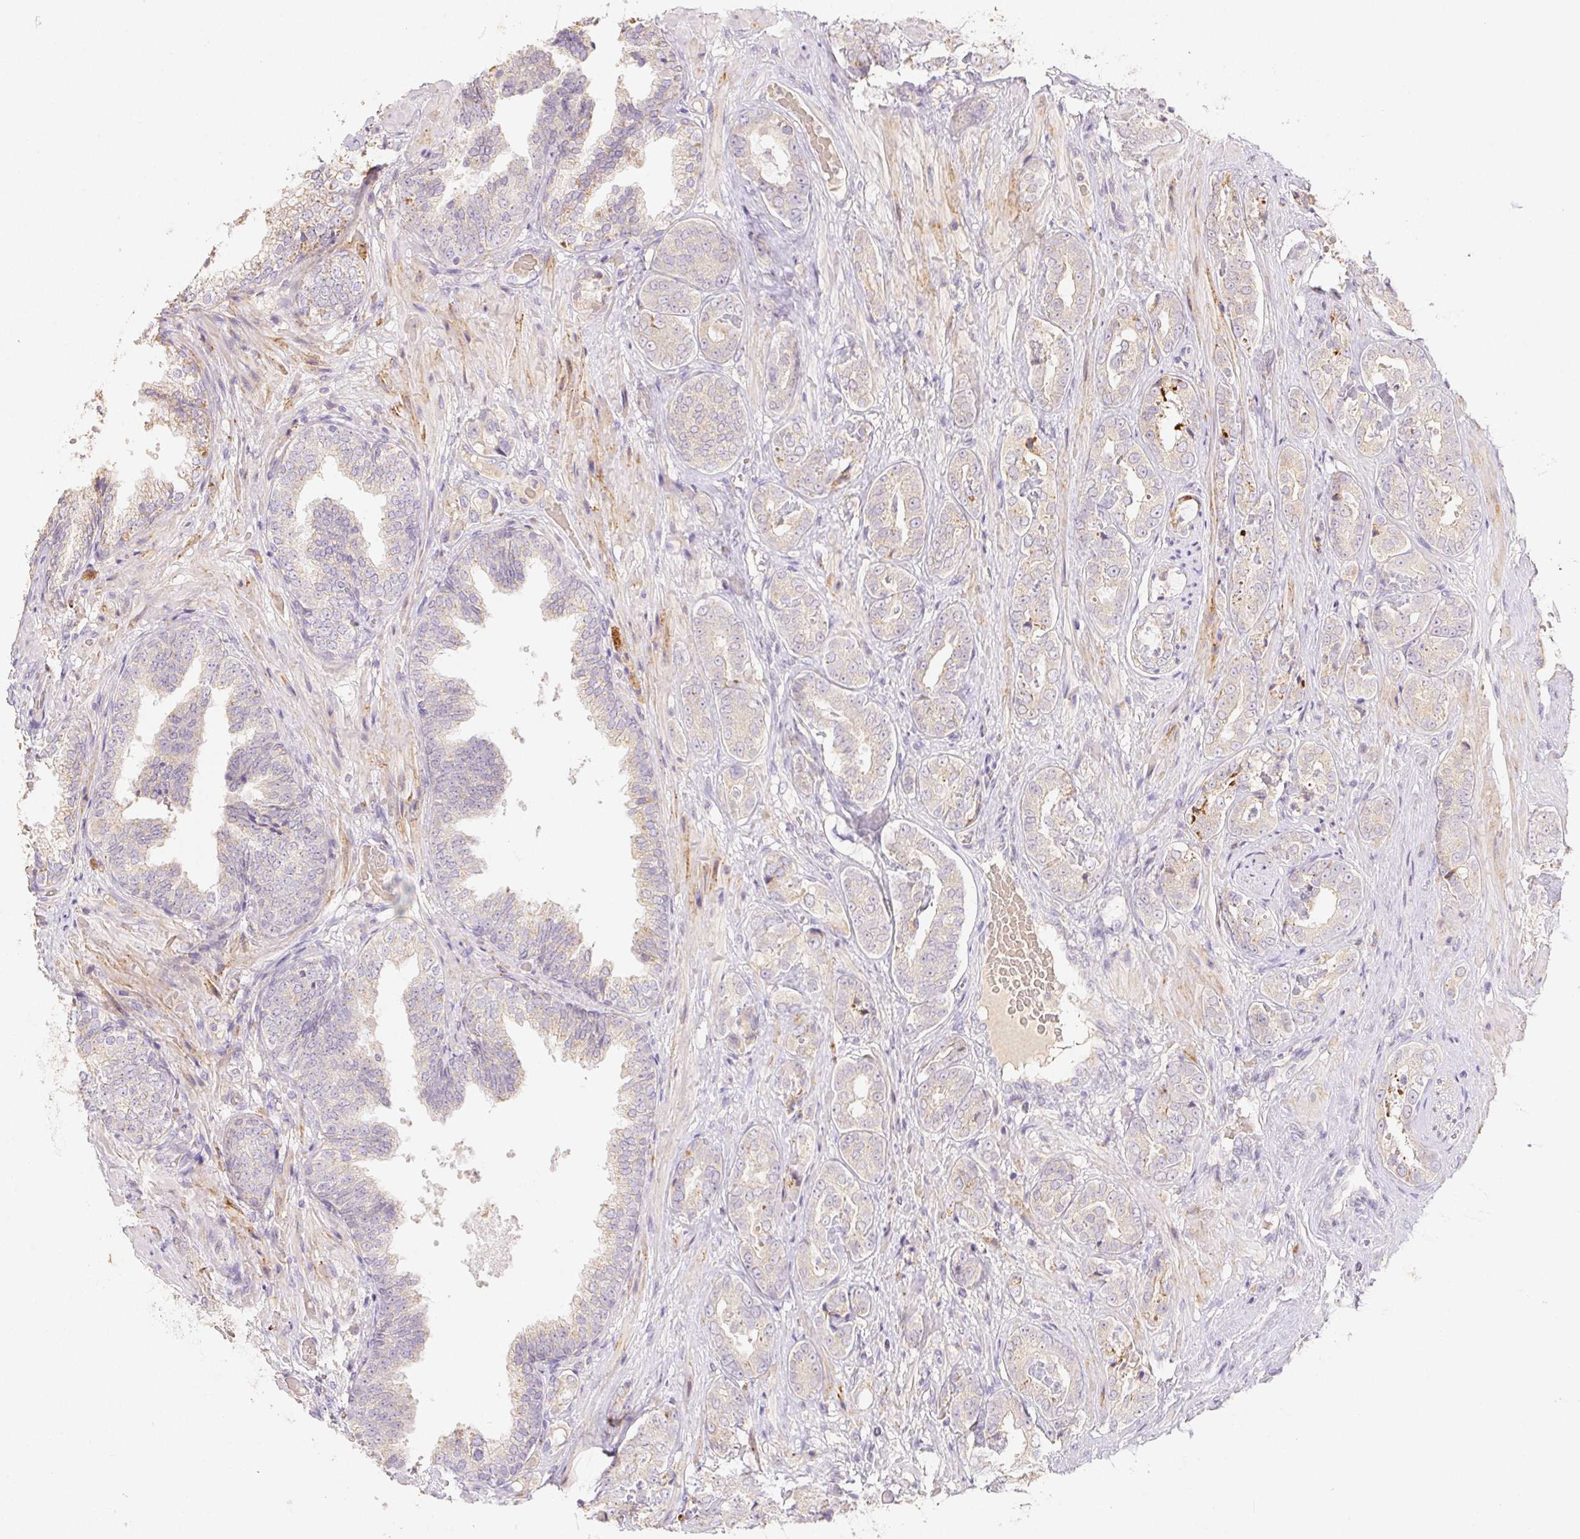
{"staining": {"intensity": "weak", "quantity": "<25%", "location": "cytoplasmic/membranous"}, "tissue": "prostate cancer", "cell_type": "Tumor cells", "image_type": "cancer", "snomed": [{"axis": "morphology", "description": "Adenocarcinoma, High grade"}, {"axis": "topography", "description": "Prostate"}], "caption": "The immunohistochemistry (IHC) micrograph has no significant positivity in tumor cells of prostate cancer tissue. (Brightfield microscopy of DAB immunohistochemistry (IHC) at high magnification).", "gene": "ACVR1B", "patient": {"sex": "male", "age": 71}}